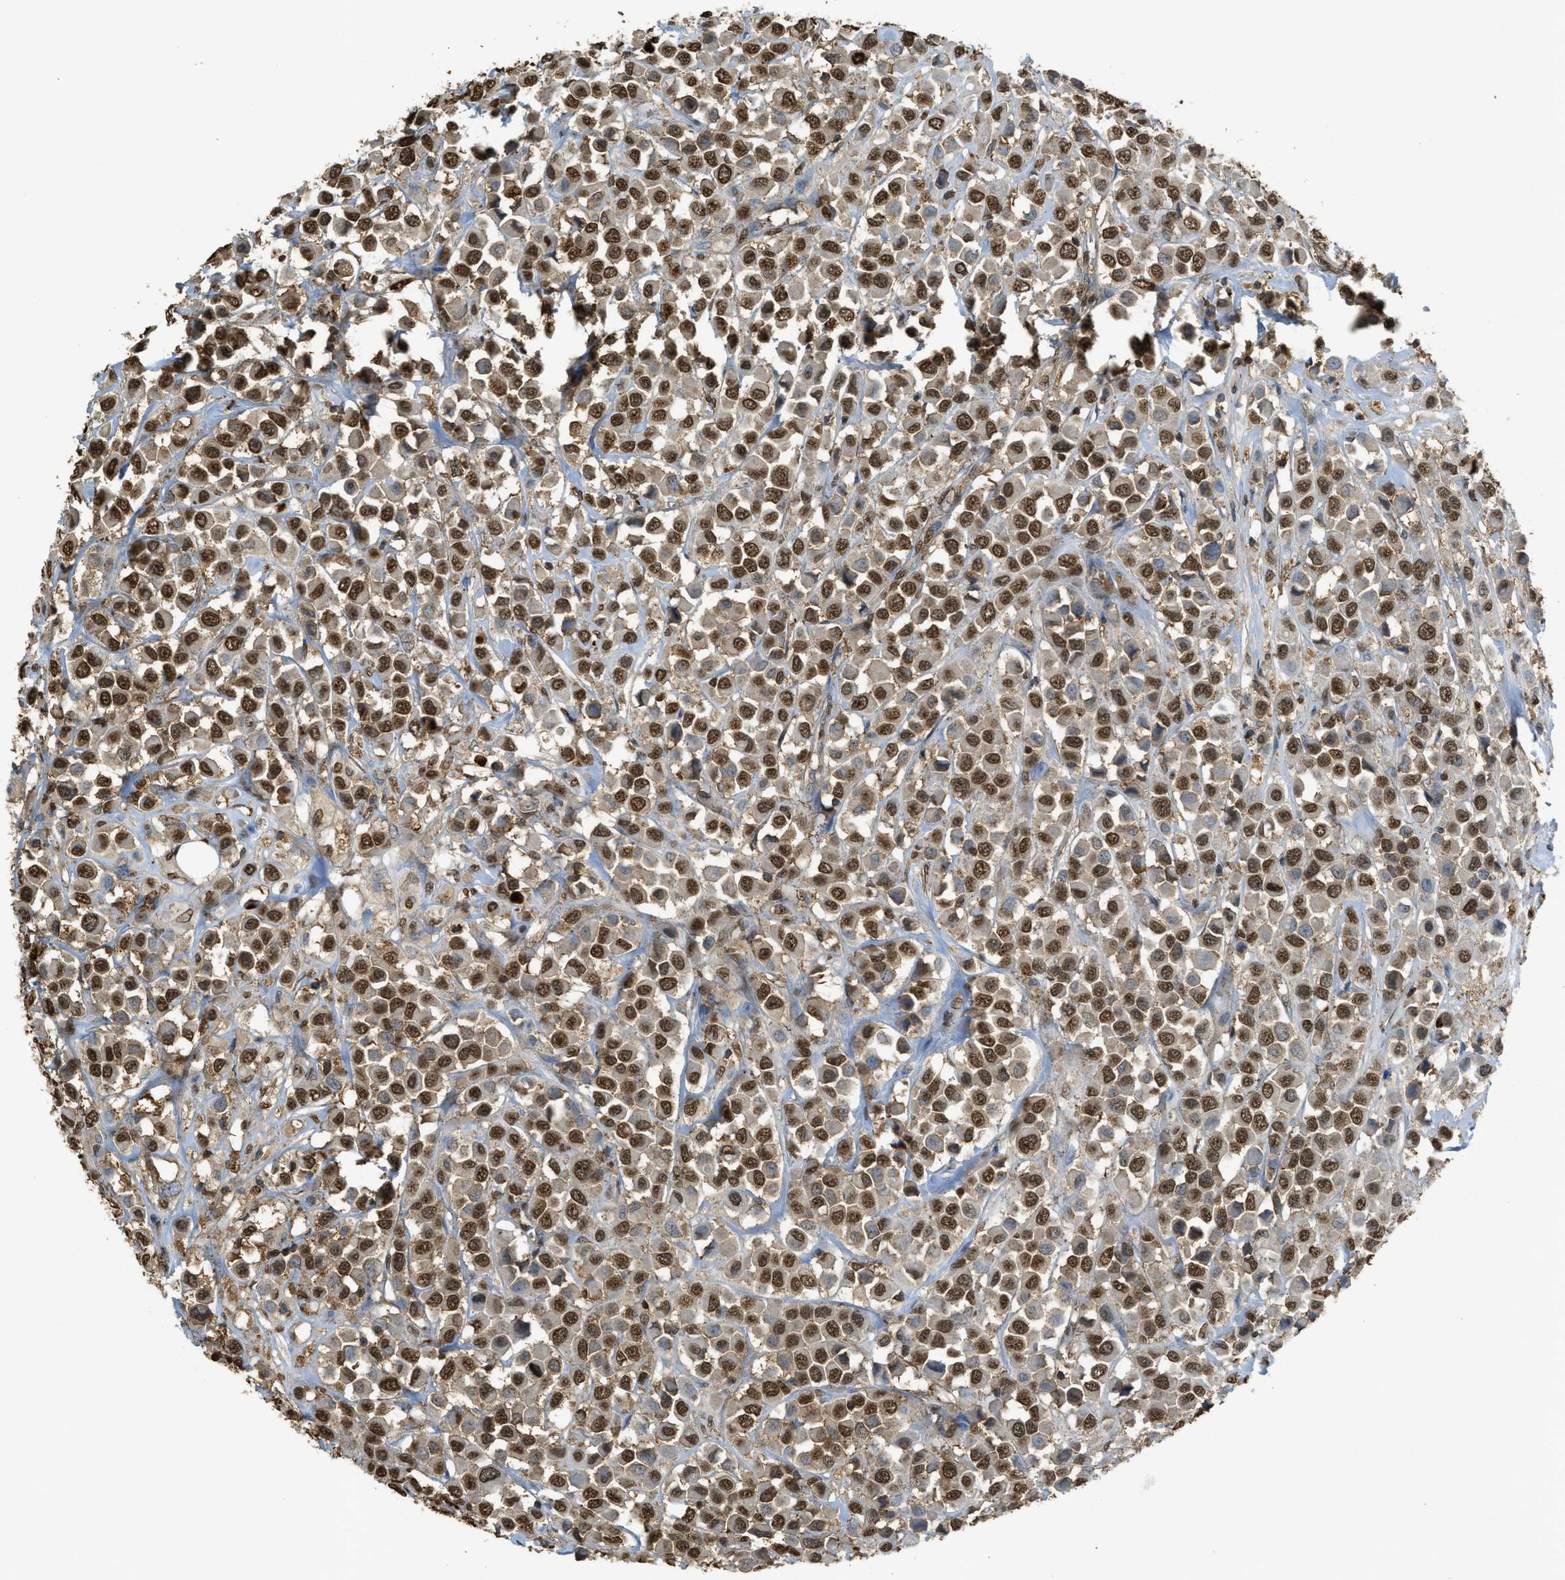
{"staining": {"intensity": "strong", "quantity": ">75%", "location": "nuclear"}, "tissue": "breast cancer", "cell_type": "Tumor cells", "image_type": "cancer", "snomed": [{"axis": "morphology", "description": "Duct carcinoma"}, {"axis": "topography", "description": "Breast"}], "caption": "DAB immunohistochemical staining of intraductal carcinoma (breast) shows strong nuclear protein expression in approximately >75% of tumor cells. (brown staining indicates protein expression, while blue staining denotes nuclei).", "gene": "NR5A2", "patient": {"sex": "female", "age": 61}}